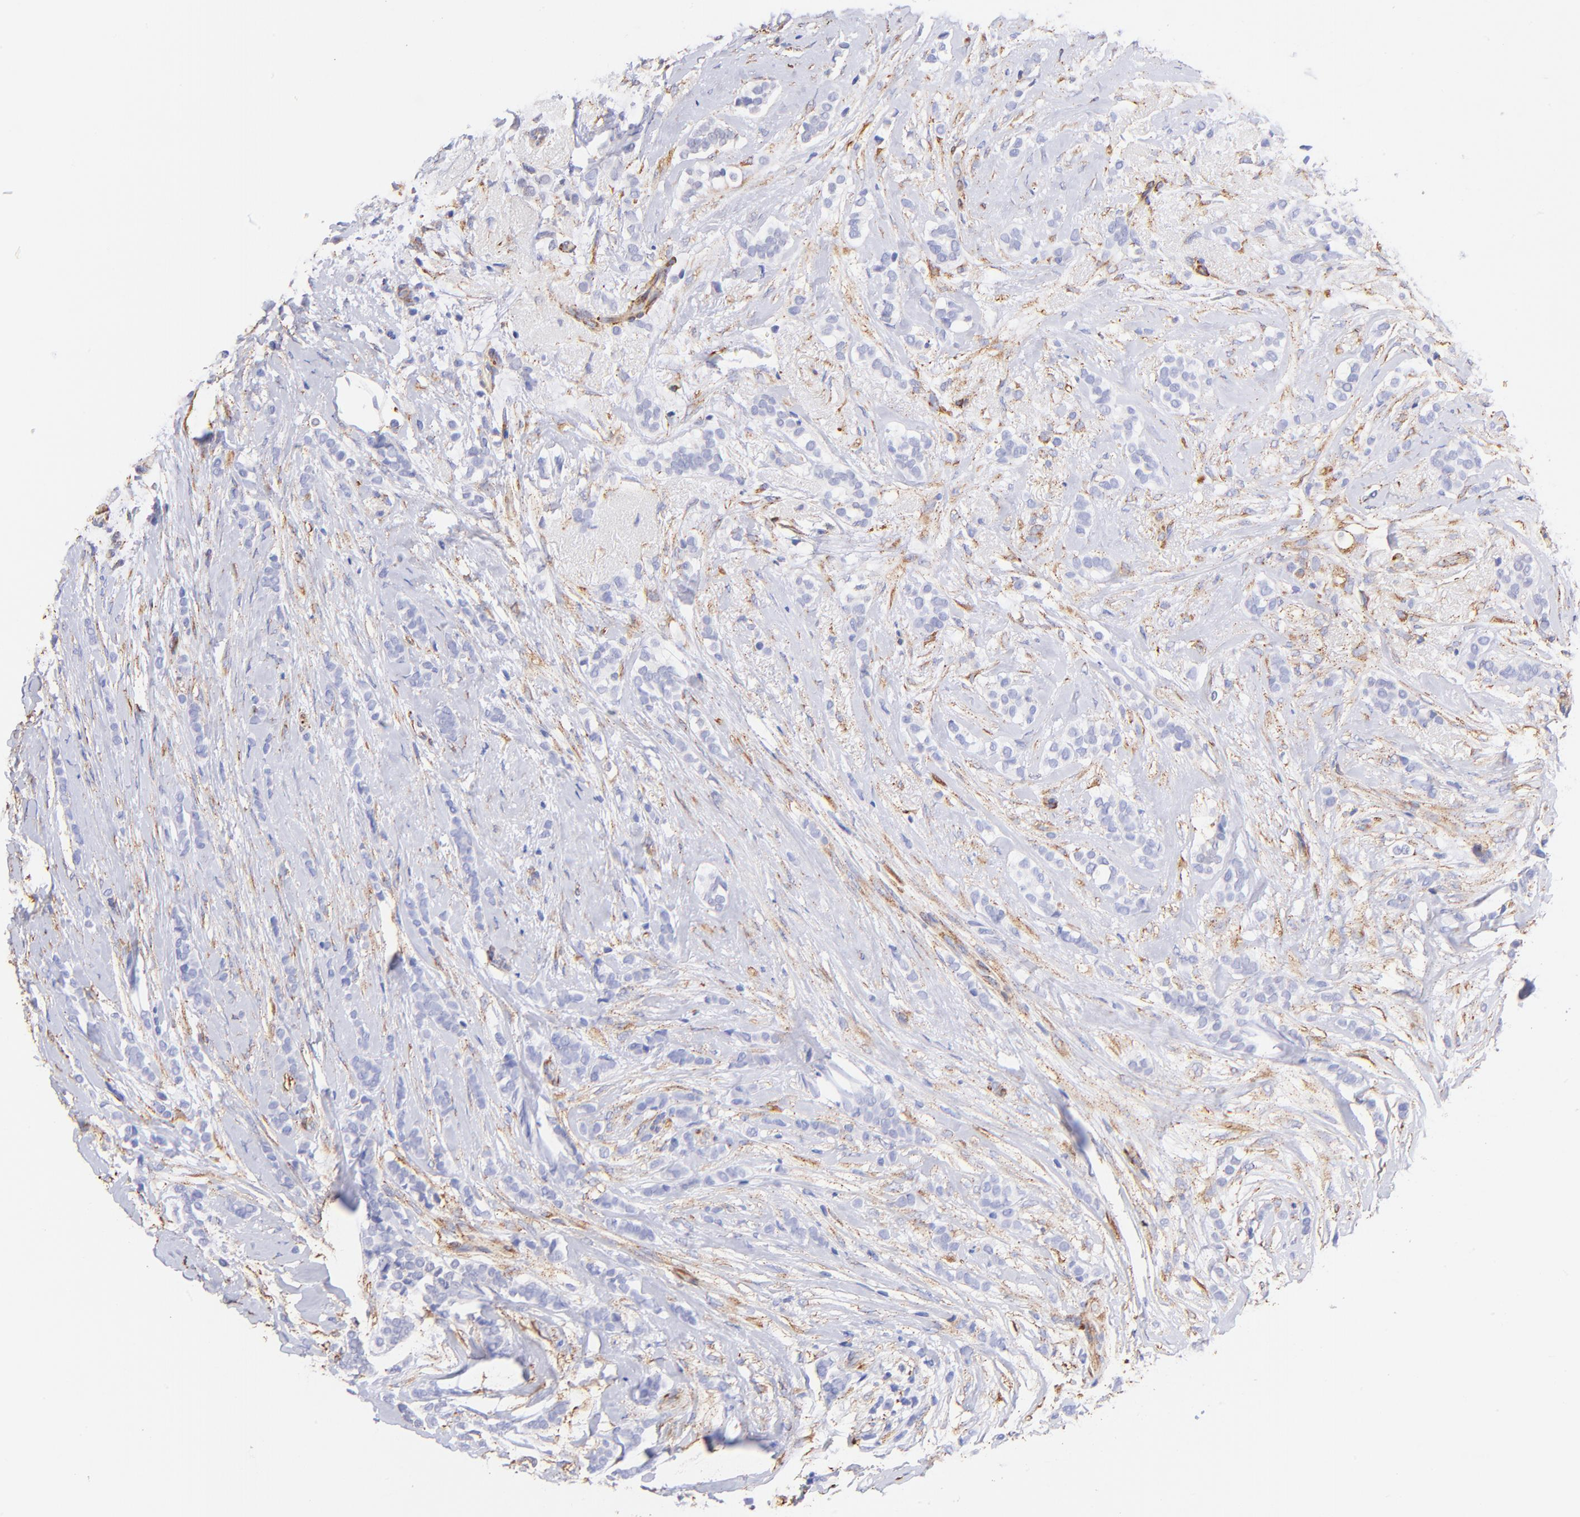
{"staining": {"intensity": "negative", "quantity": "none", "location": "none"}, "tissue": "breast cancer", "cell_type": "Tumor cells", "image_type": "cancer", "snomed": [{"axis": "morphology", "description": "Lobular carcinoma"}, {"axis": "topography", "description": "Breast"}], "caption": "DAB immunohistochemical staining of human breast cancer (lobular carcinoma) displays no significant positivity in tumor cells.", "gene": "SPARC", "patient": {"sex": "female", "age": 56}}